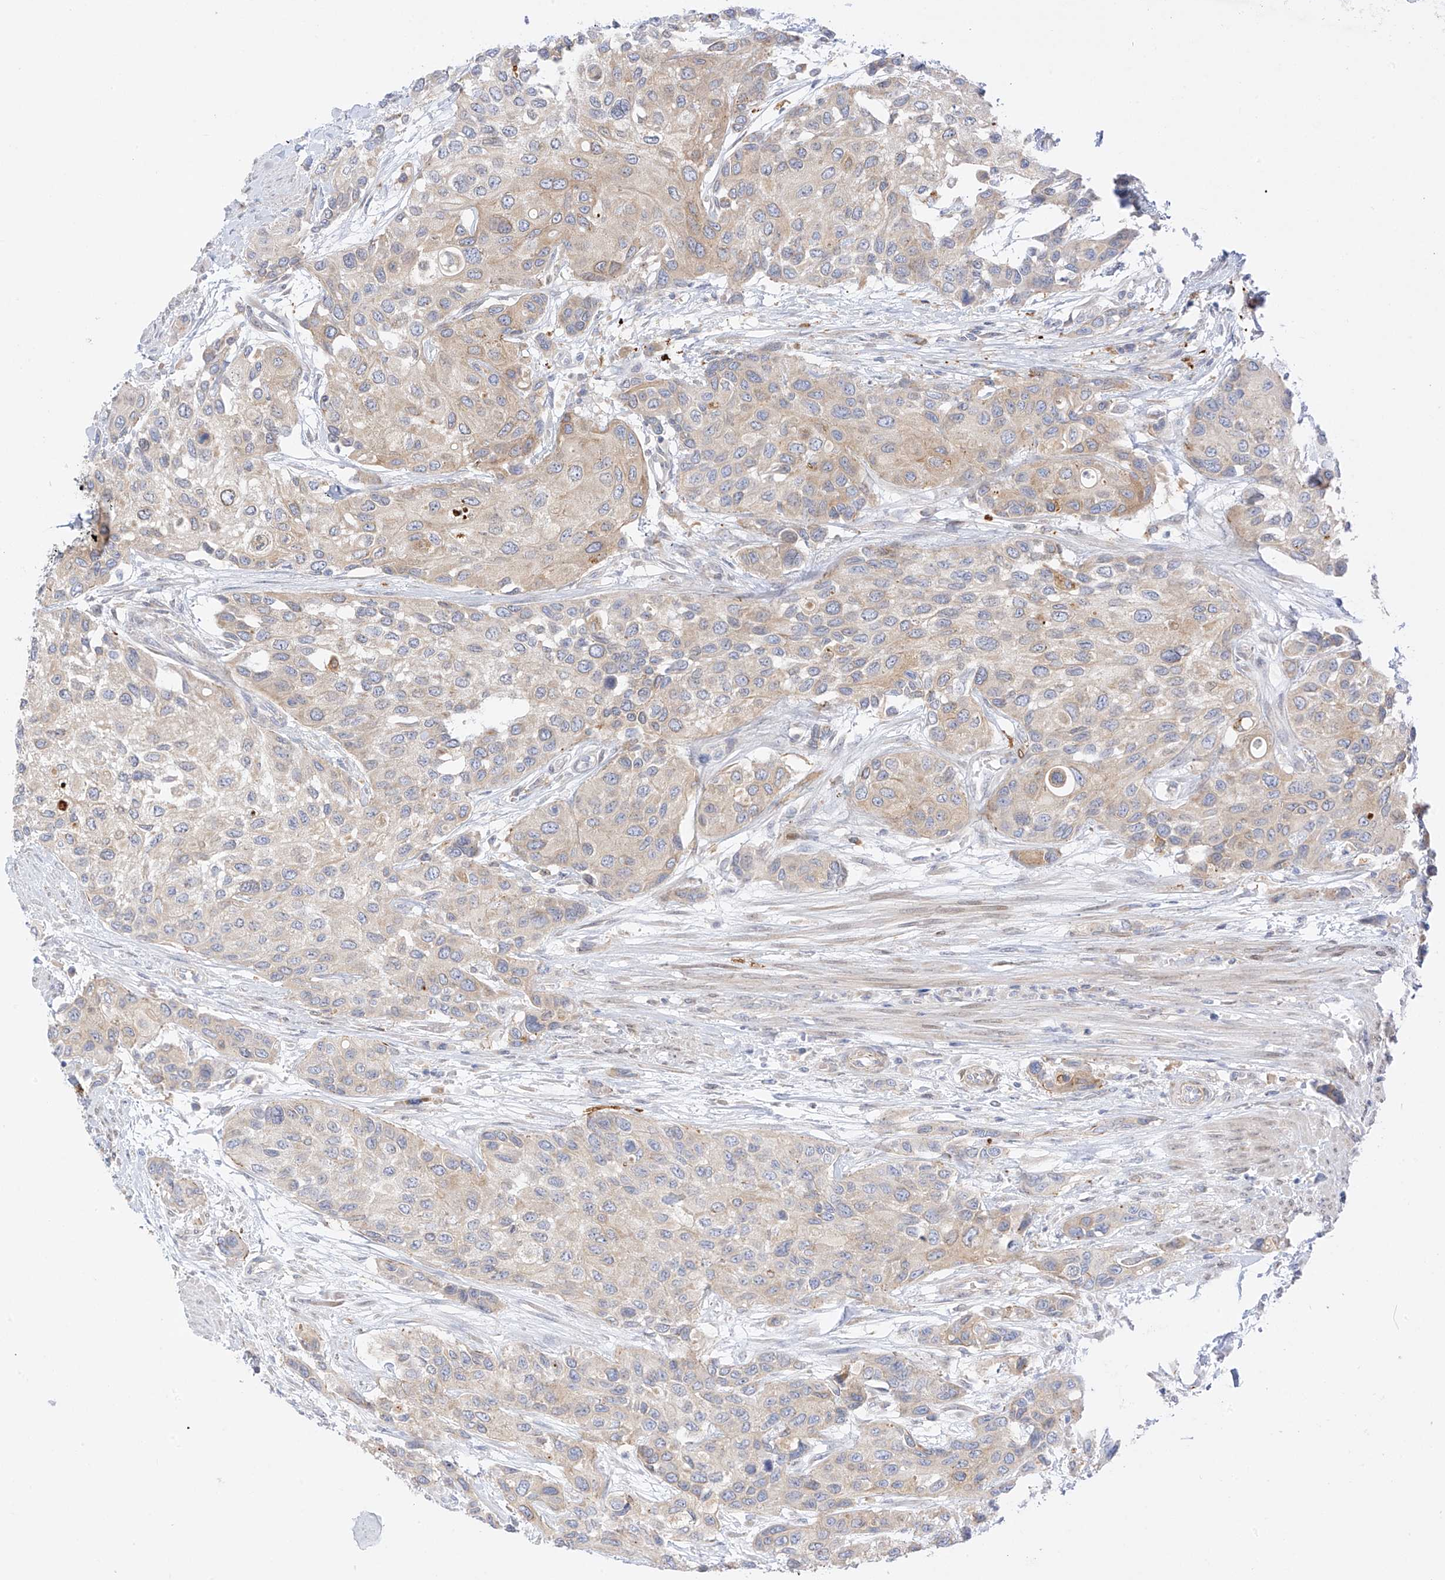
{"staining": {"intensity": "weak", "quantity": "<25%", "location": "cytoplasmic/membranous"}, "tissue": "urothelial cancer", "cell_type": "Tumor cells", "image_type": "cancer", "snomed": [{"axis": "morphology", "description": "Normal tissue, NOS"}, {"axis": "morphology", "description": "Urothelial carcinoma, High grade"}, {"axis": "topography", "description": "Vascular tissue"}, {"axis": "topography", "description": "Urinary bladder"}], "caption": "Immunohistochemistry (IHC) image of neoplastic tissue: human high-grade urothelial carcinoma stained with DAB displays no significant protein positivity in tumor cells.", "gene": "PCYOX1", "patient": {"sex": "female", "age": 56}}